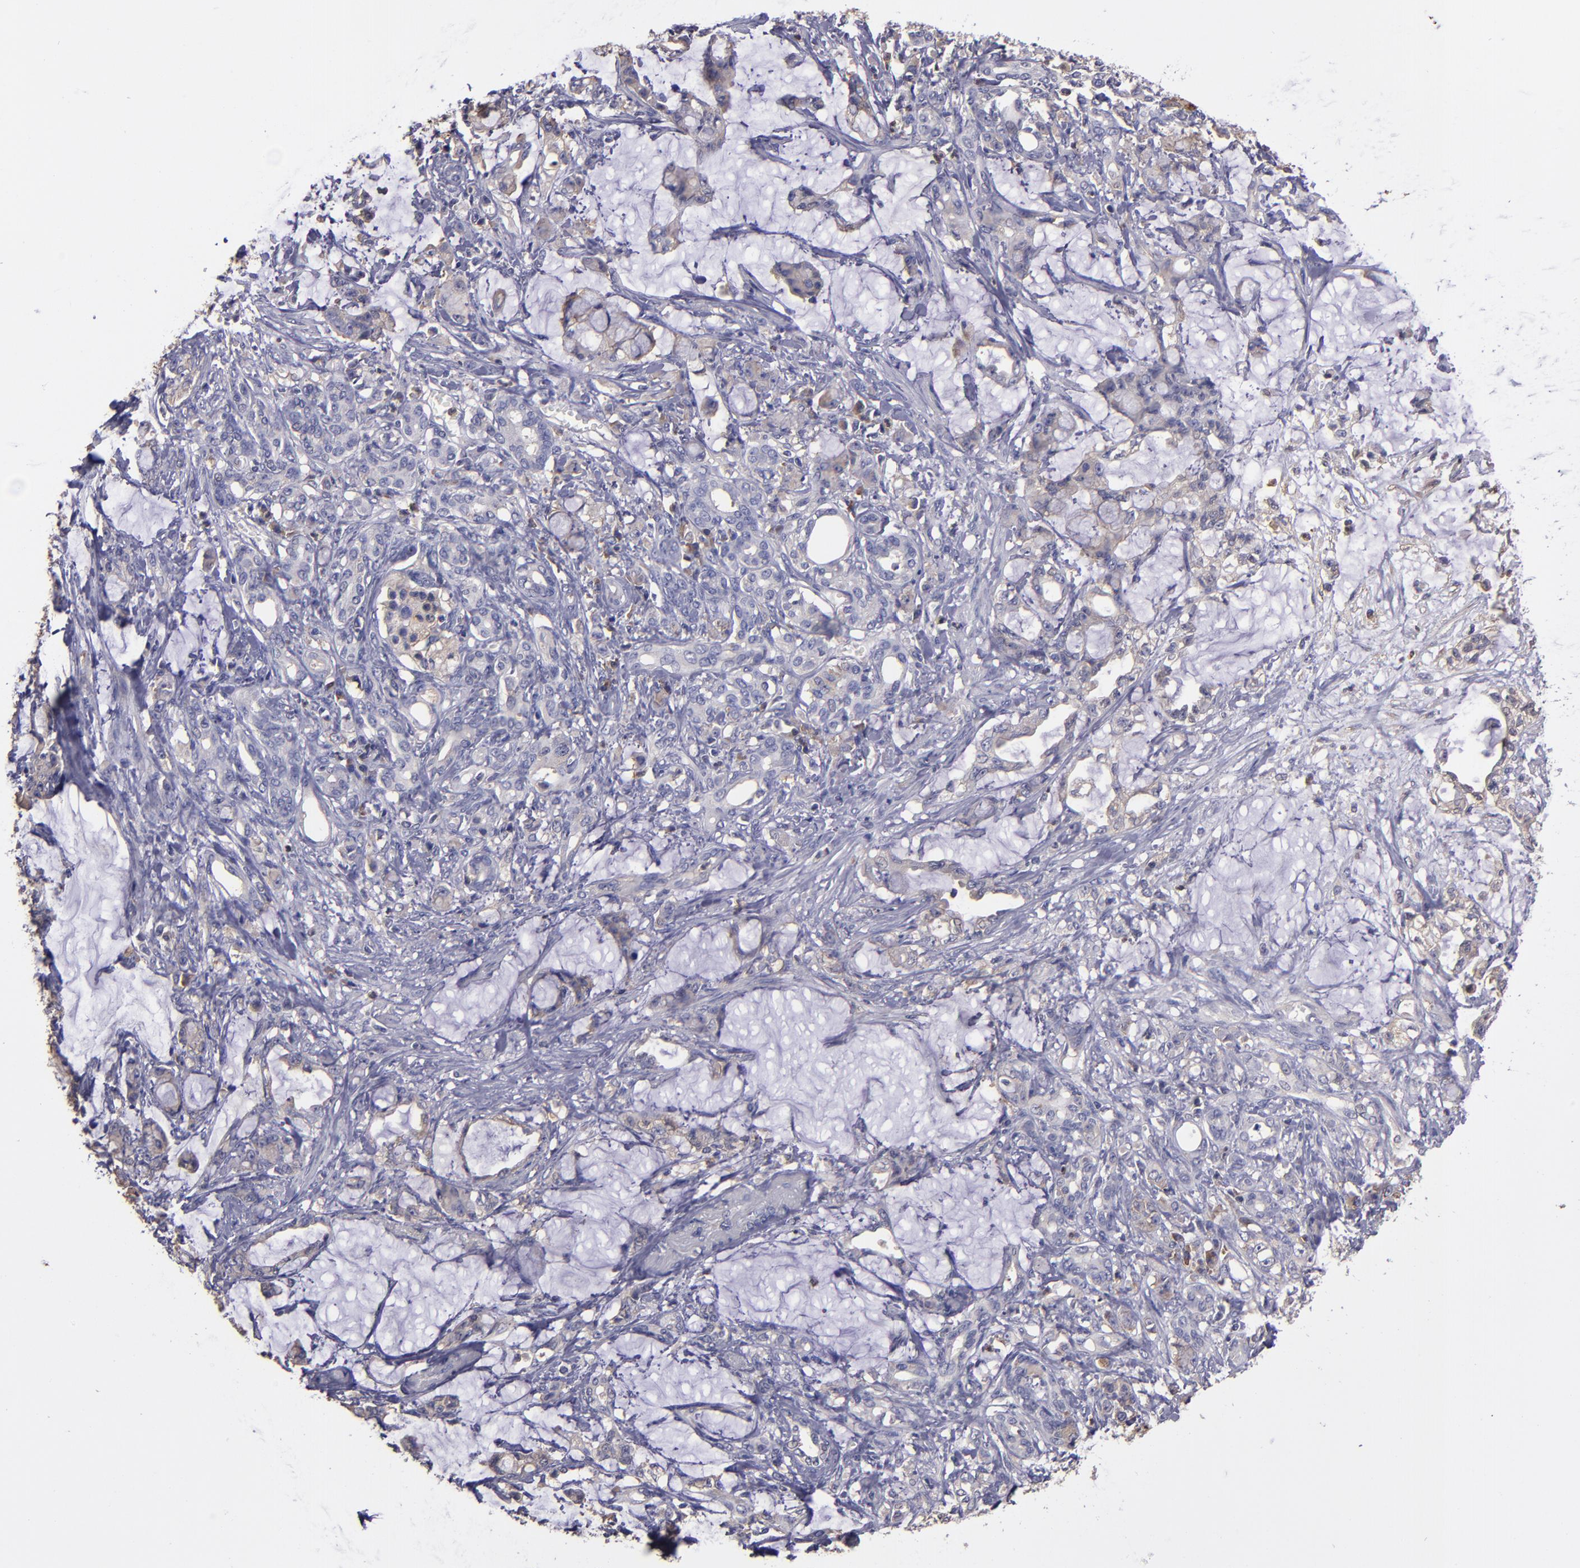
{"staining": {"intensity": "weak", "quantity": "<25%", "location": "cytoplasmic/membranous"}, "tissue": "pancreatic cancer", "cell_type": "Tumor cells", "image_type": "cancer", "snomed": [{"axis": "morphology", "description": "Adenocarcinoma, NOS"}, {"axis": "topography", "description": "Pancreas"}], "caption": "The IHC micrograph has no significant expression in tumor cells of pancreatic adenocarcinoma tissue.", "gene": "CARS1", "patient": {"sex": "female", "age": 73}}